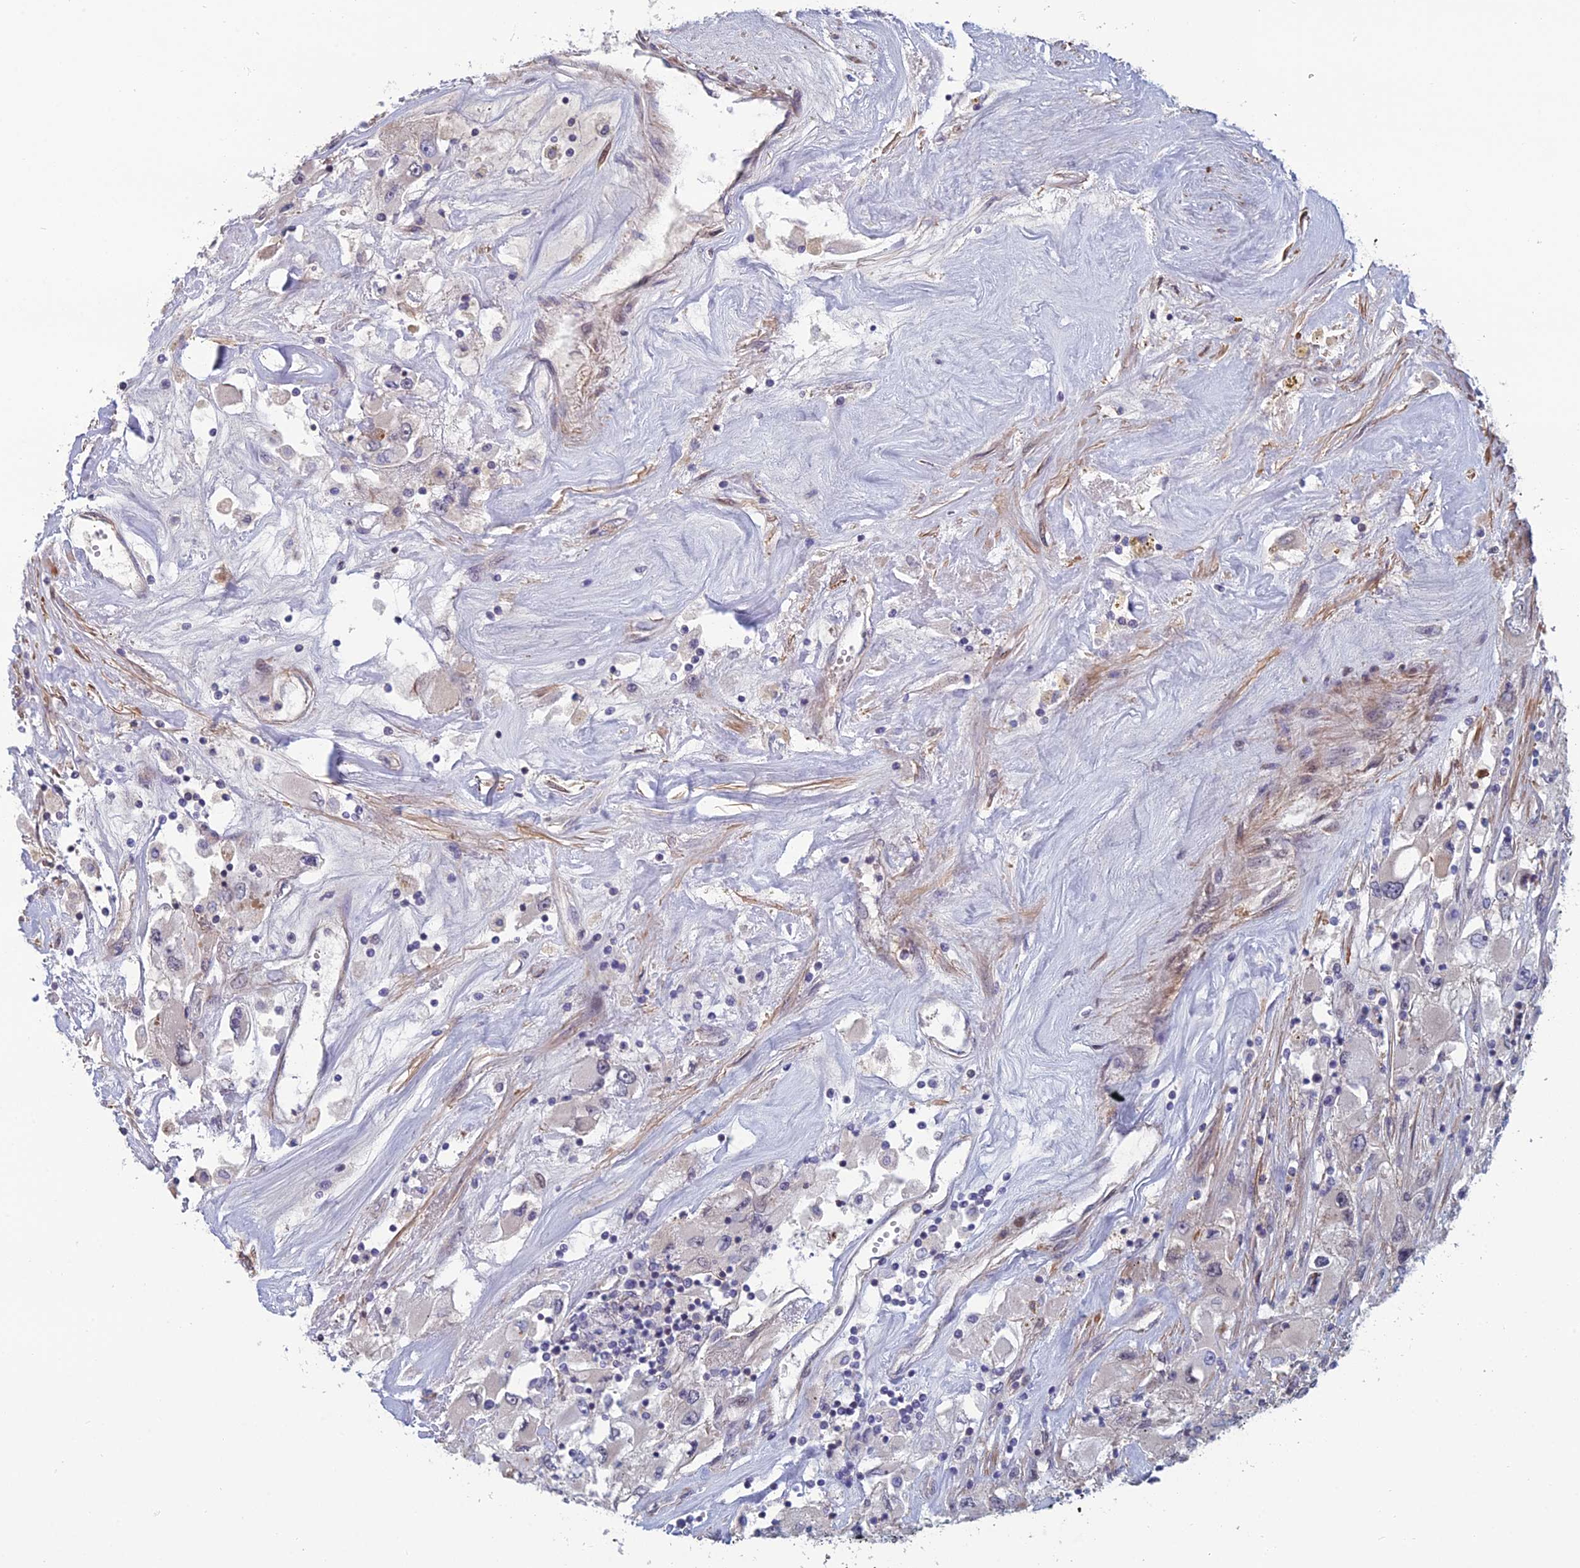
{"staining": {"intensity": "negative", "quantity": "none", "location": "none"}, "tissue": "renal cancer", "cell_type": "Tumor cells", "image_type": "cancer", "snomed": [{"axis": "morphology", "description": "Adenocarcinoma, NOS"}, {"axis": "topography", "description": "Kidney"}], "caption": "This is an IHC image of human renal cancer (adenocarcinoma). There is no positivity in tumor cells.", "gene": "CCDC183", "patient": {"sex": "female", "age": 52}}